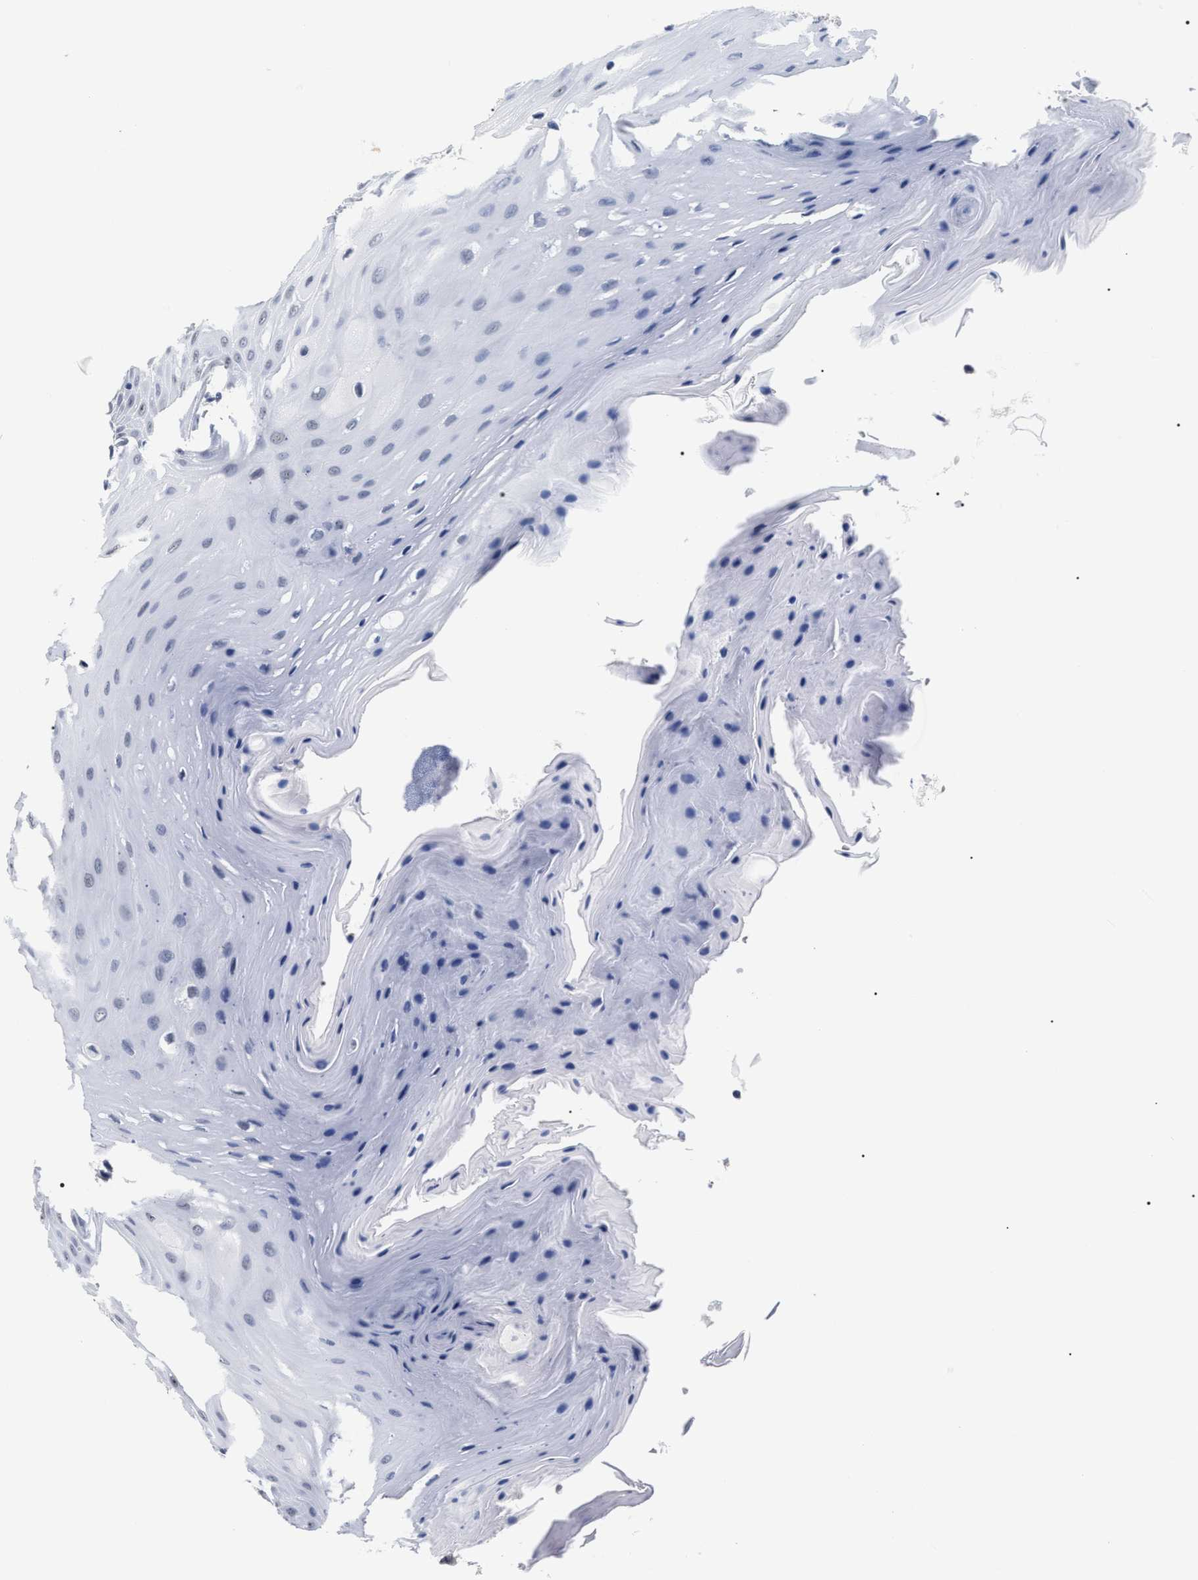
{"staining": {"intensity": "weak", "quantity": "25%-75%", "location": "nuclear"}, "tissue": "oral mucosa", "cell_type": "Squamous epithelial cells", "image_type": "normal", "snomed": [{"axis": "morphology", "description": "Normal tissue, NOS"}, {"axis": "morphology", "description": "Squamous cell carcinoma, NOS"}, {"axis": "topography", "description": "Oral tissue"}, {"axis": "topography", "description": "Head-Neck"}], "caption": "IHC micrograph of unremarkable oral mucosa: human oral mucosa stained using IHC reveals low levels of weak protein expression localized specifically in the nuclear of squamous epithelial cells, appearing as a nuclear brown color.", "gene": "RRP1B", "patient": {"sex": "male", "age": 71}}